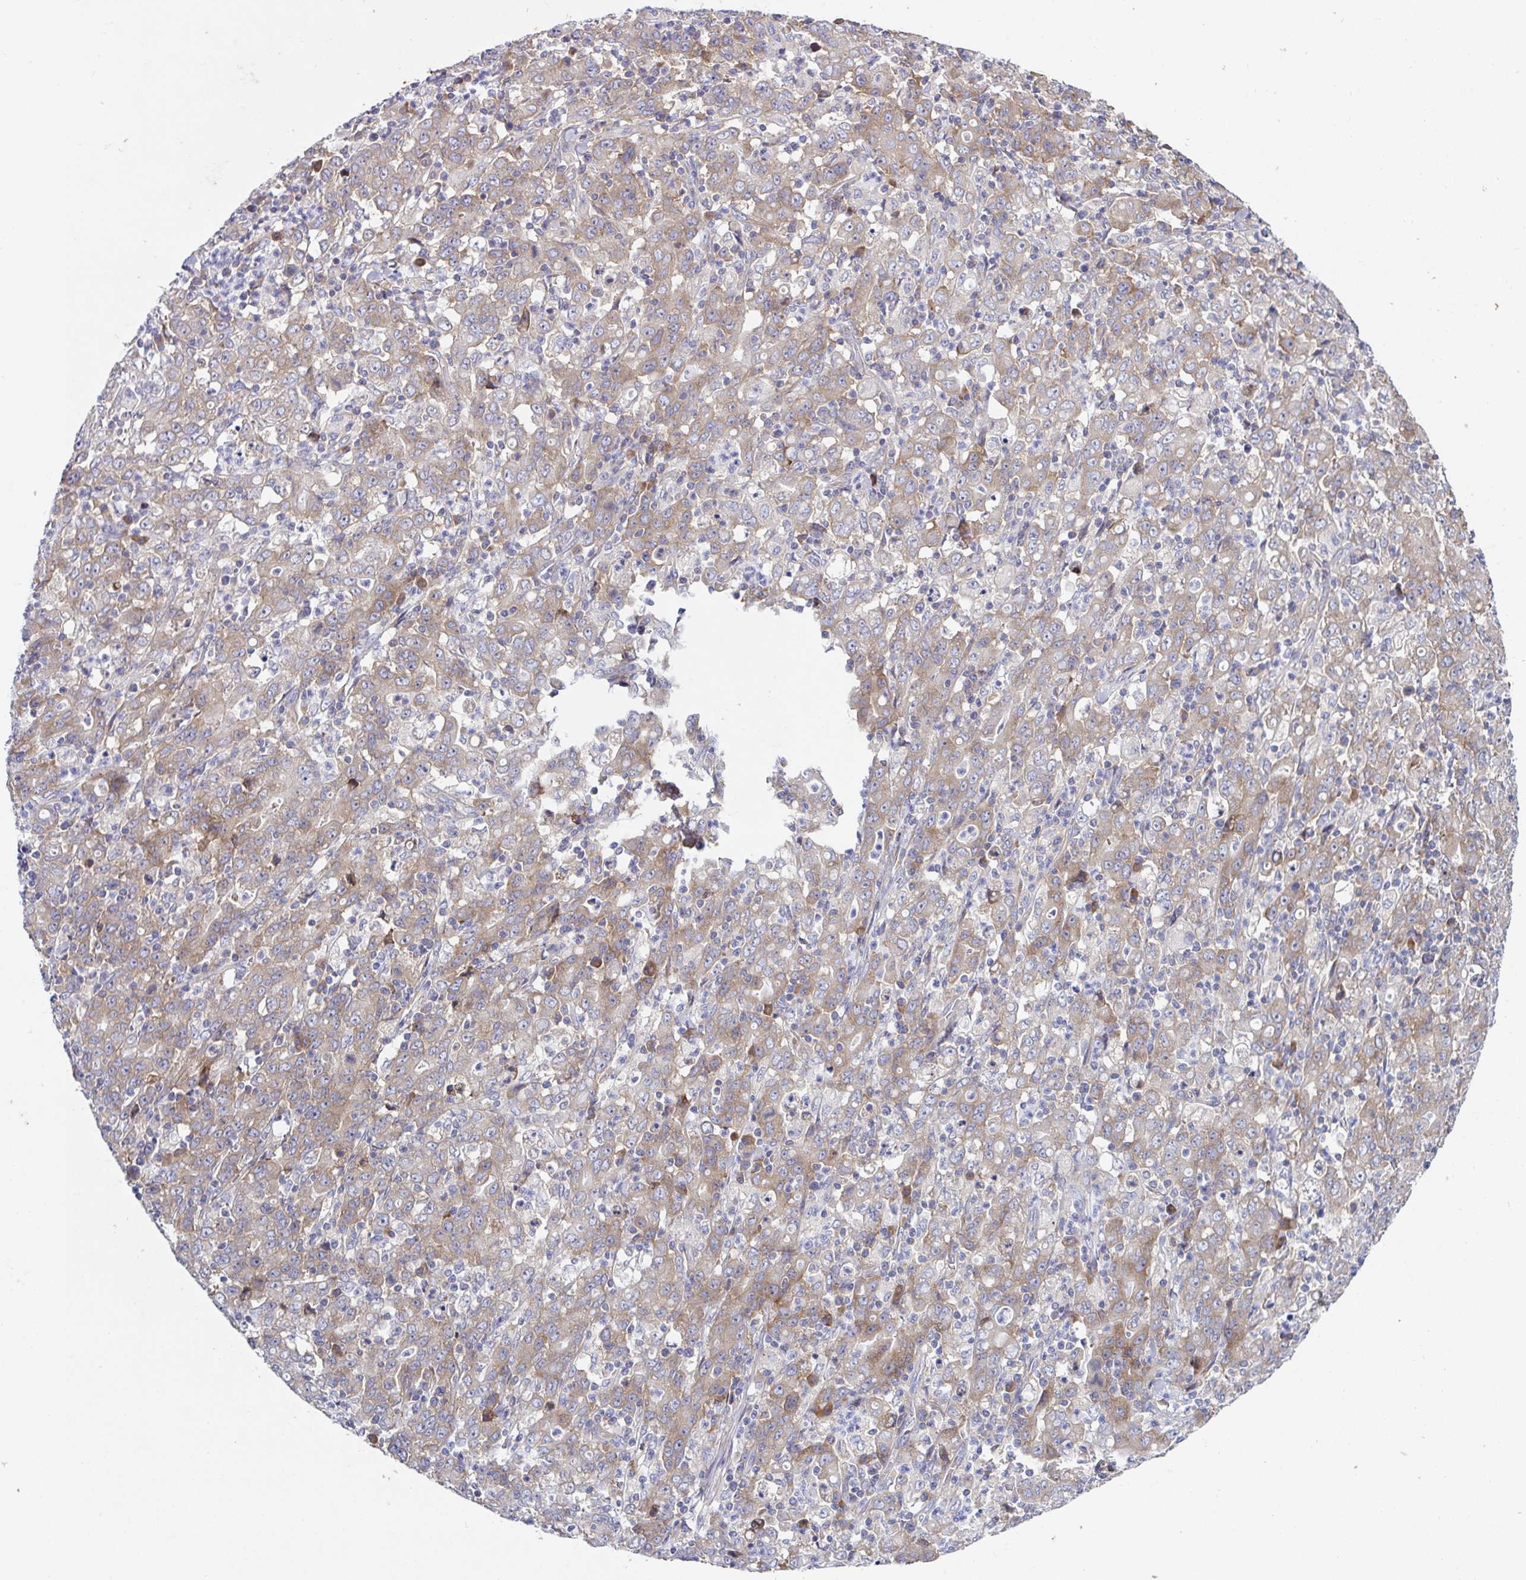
{"staining": {"intensity": "moderate", "quantity": ">75%", "location": "cytoplasmic/membranous"}, "tissue": "stomach cancer", "cell_type": "Tumor cells", "image_type": "cancer", "snomed": [{"axis": "morphology", "description": "Adenocarcinoma, NOS"}, {"axis": "topography", "description": "Stomach, upper"}], "caption": "Brown immunohistochemical staining in stomach adenocarcinoma reveals moderate cytoplasmic/membranous positivity in about >75% of tumor cells.", "gene": "FAU", "patient": {"sex": "male", "age": 69}}